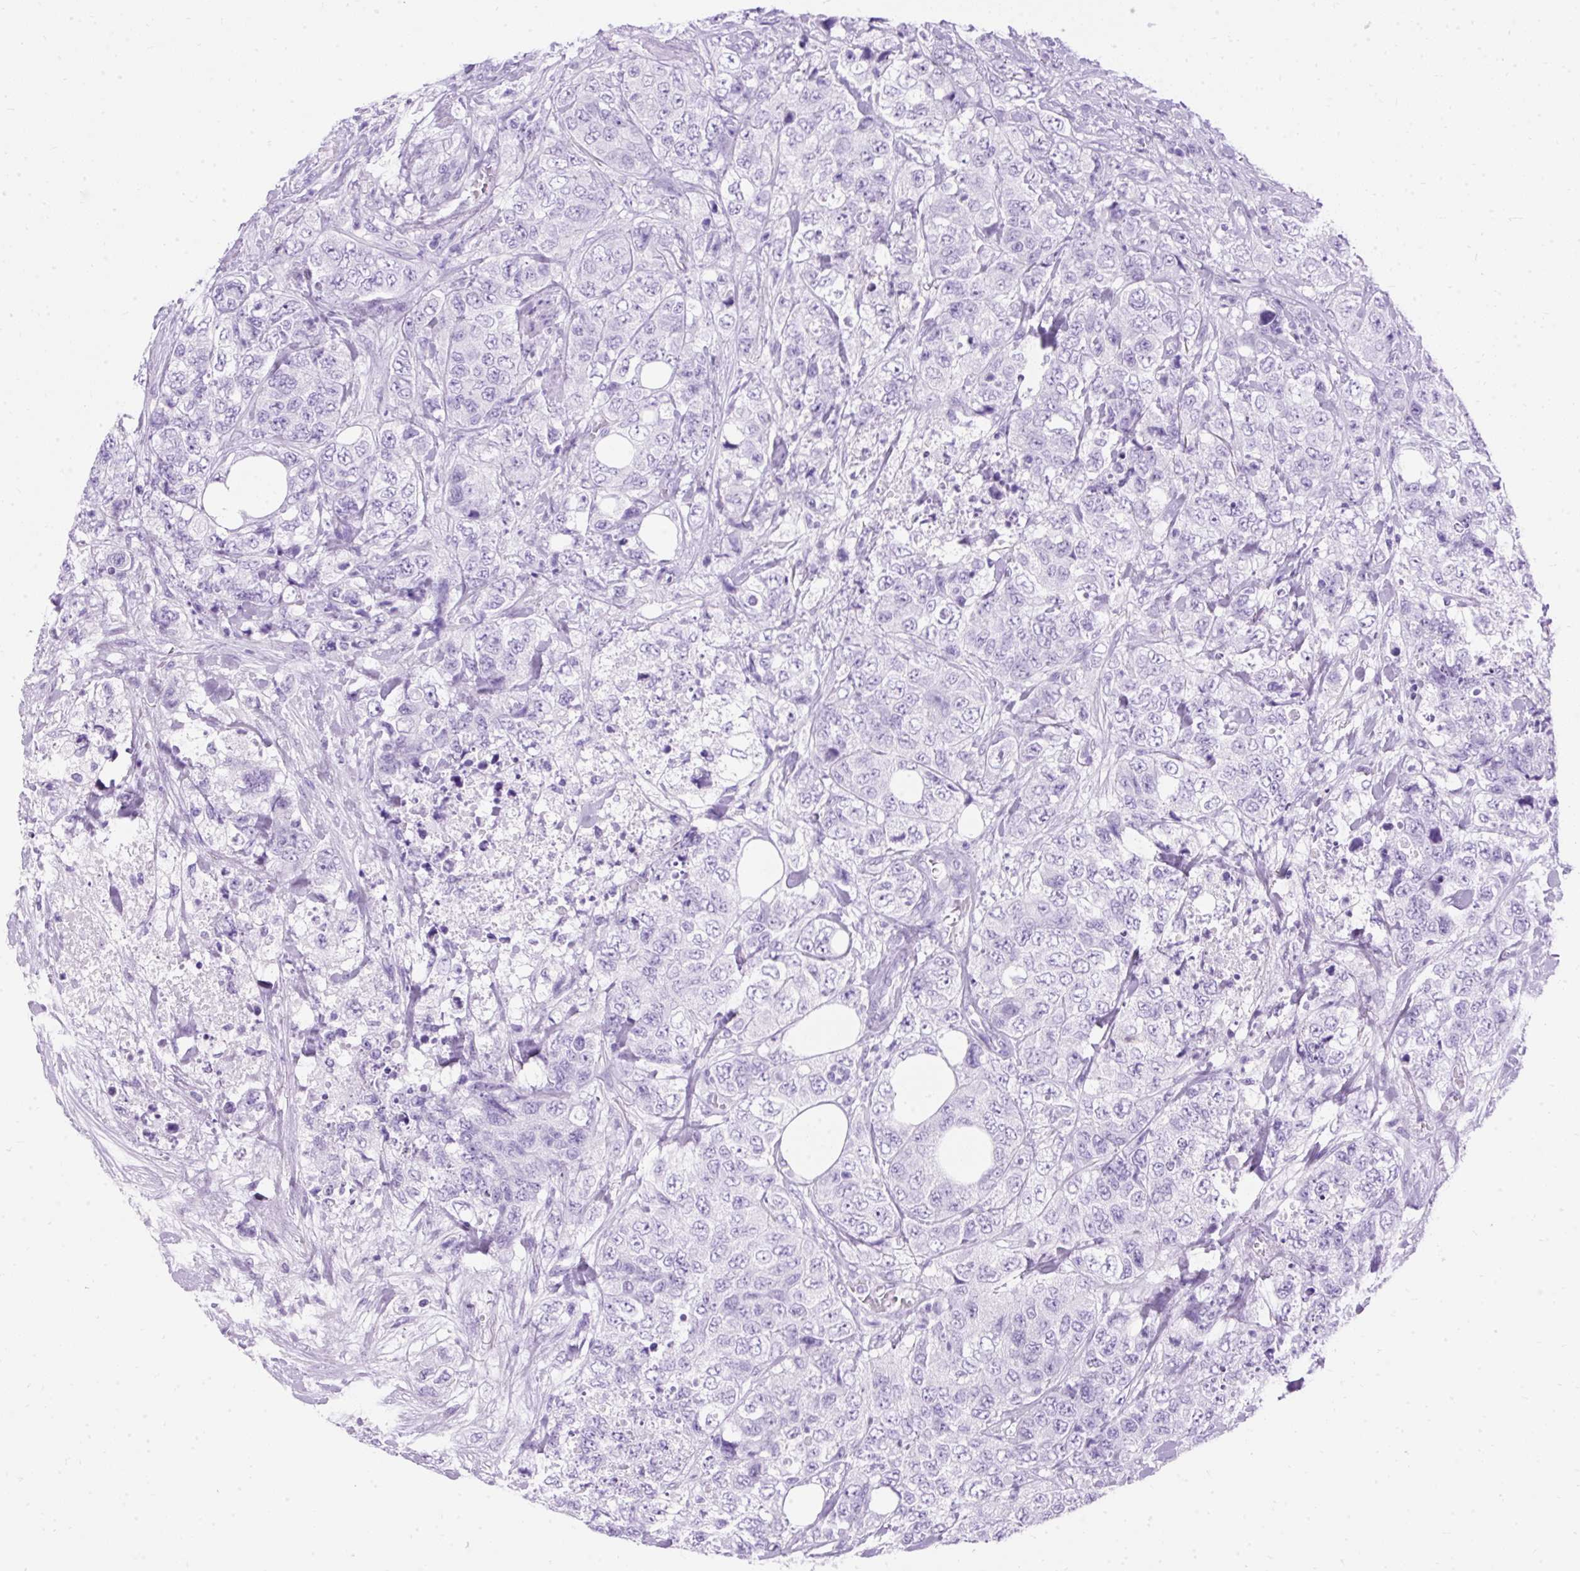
{"staining": {"intensity": "negative", "quantity": "none", "location": "none"}, "tissue": "urothelial cancer", "cell_type": "Tumor cells", "image_type": "cancer", "snomed": [{"axis": "morphology", "description": "Urothelial carcinoma, High grade"}, {"axis": "topography", "description": "Urinary bladder"}], "caption": "The immunohistochemistry photomicrograph has no significant staining in tumor cells of high-grade urothelial carcinoma tissue. Nuclei are stained in blue.", "gene": "PVALB", "patient": {"sex": "female", "age": 78}}